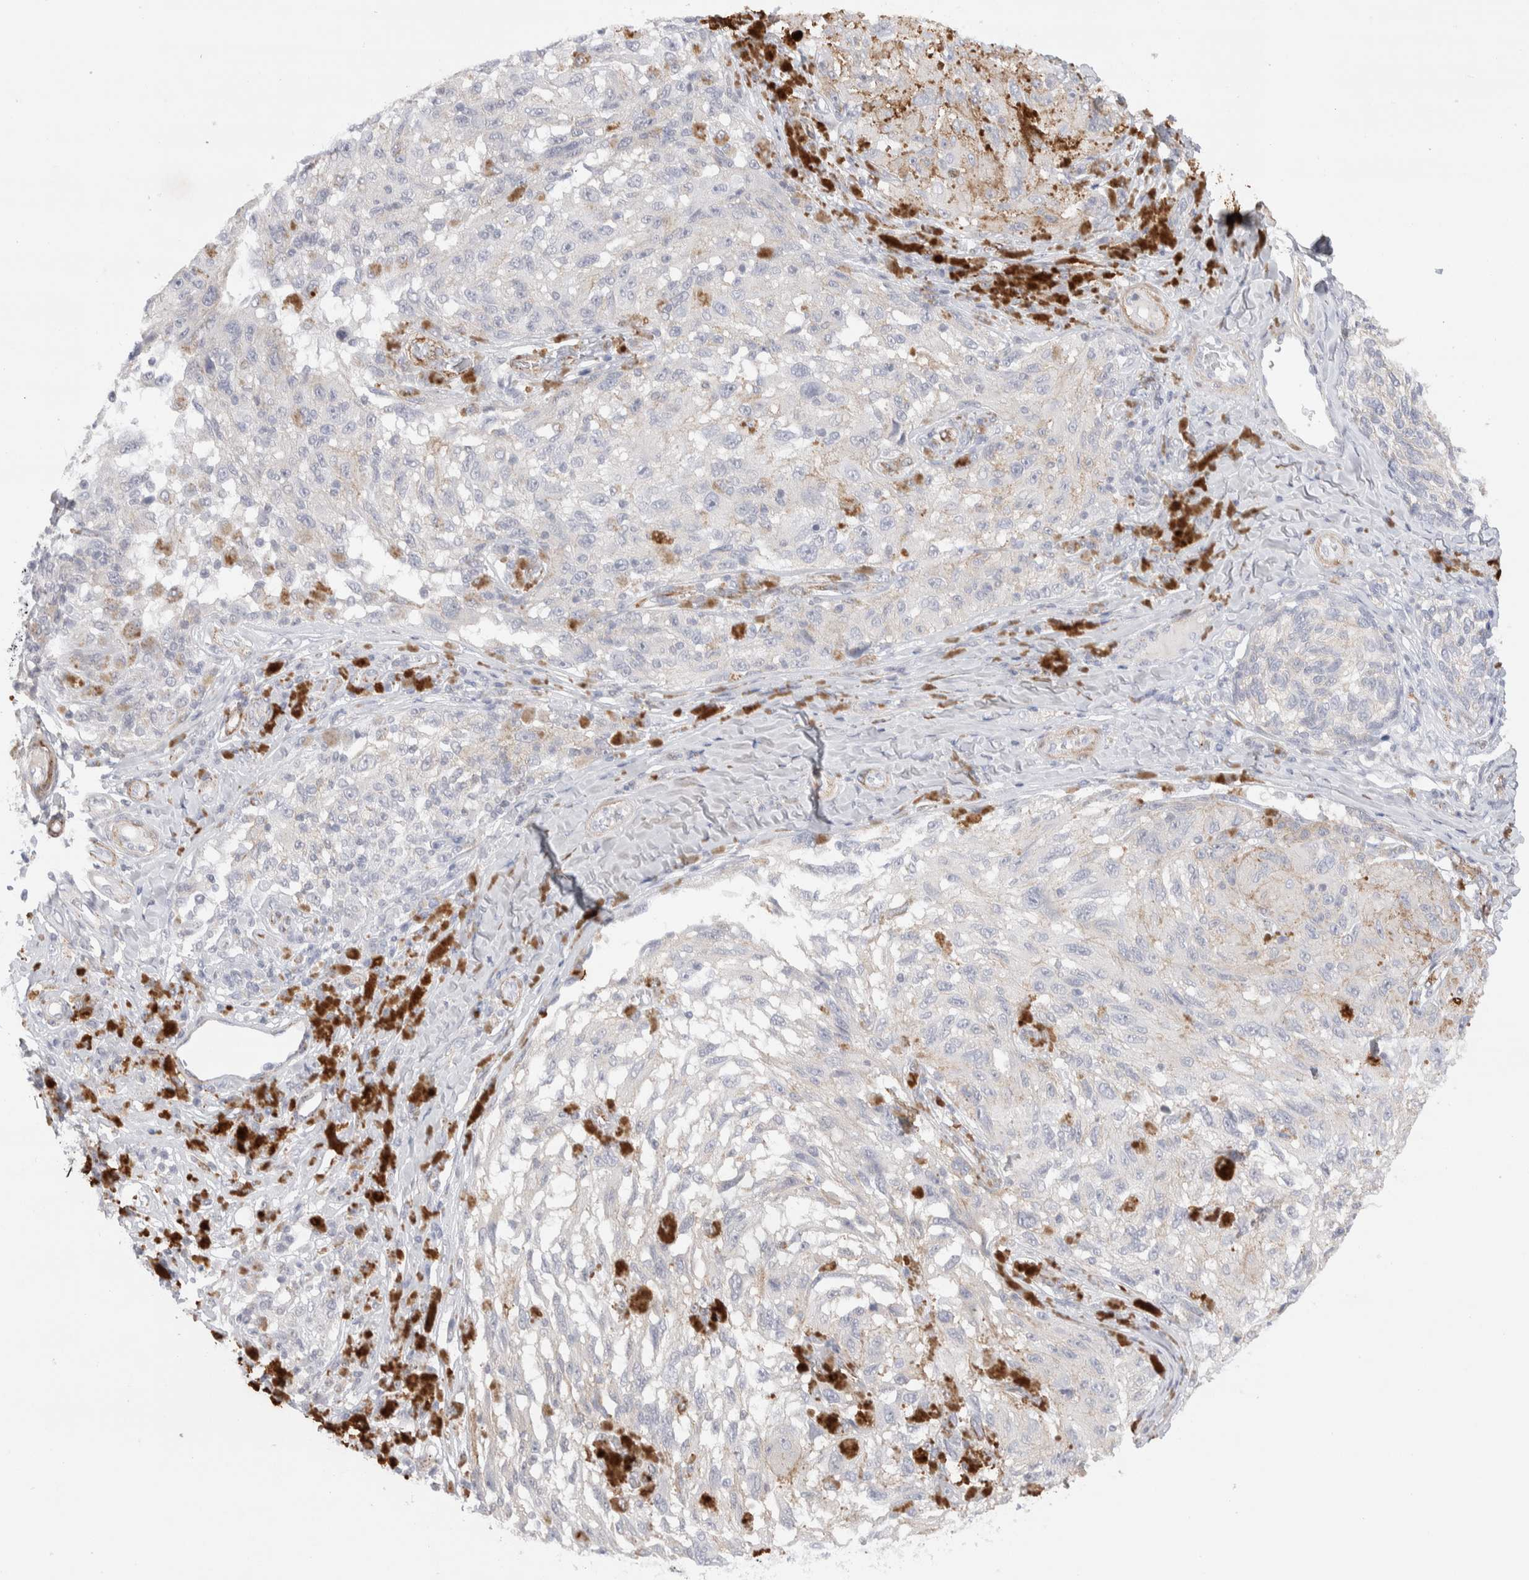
{"staining": {"intensity": "negative", "quantity": "none", "location": "none"}, "tissue": "melanoma", "cell_type": "Tumor cells", "image_type": "cancer", "snomed": [{"axis": "morphology", "description": "Malignant melanoma, NOS"}, {"axis": "topography", "description": "Skin"}], "caption": "Immunohistochemistry (IHC) image of neoplastic tissue: human malignant melanoma stained with DAB (3,3'-diaminobenzidine) shows no significant protein expression in tumor cells.", "gene": "SEPTIN4", "patient": {"sex": "female", "age": 73}}